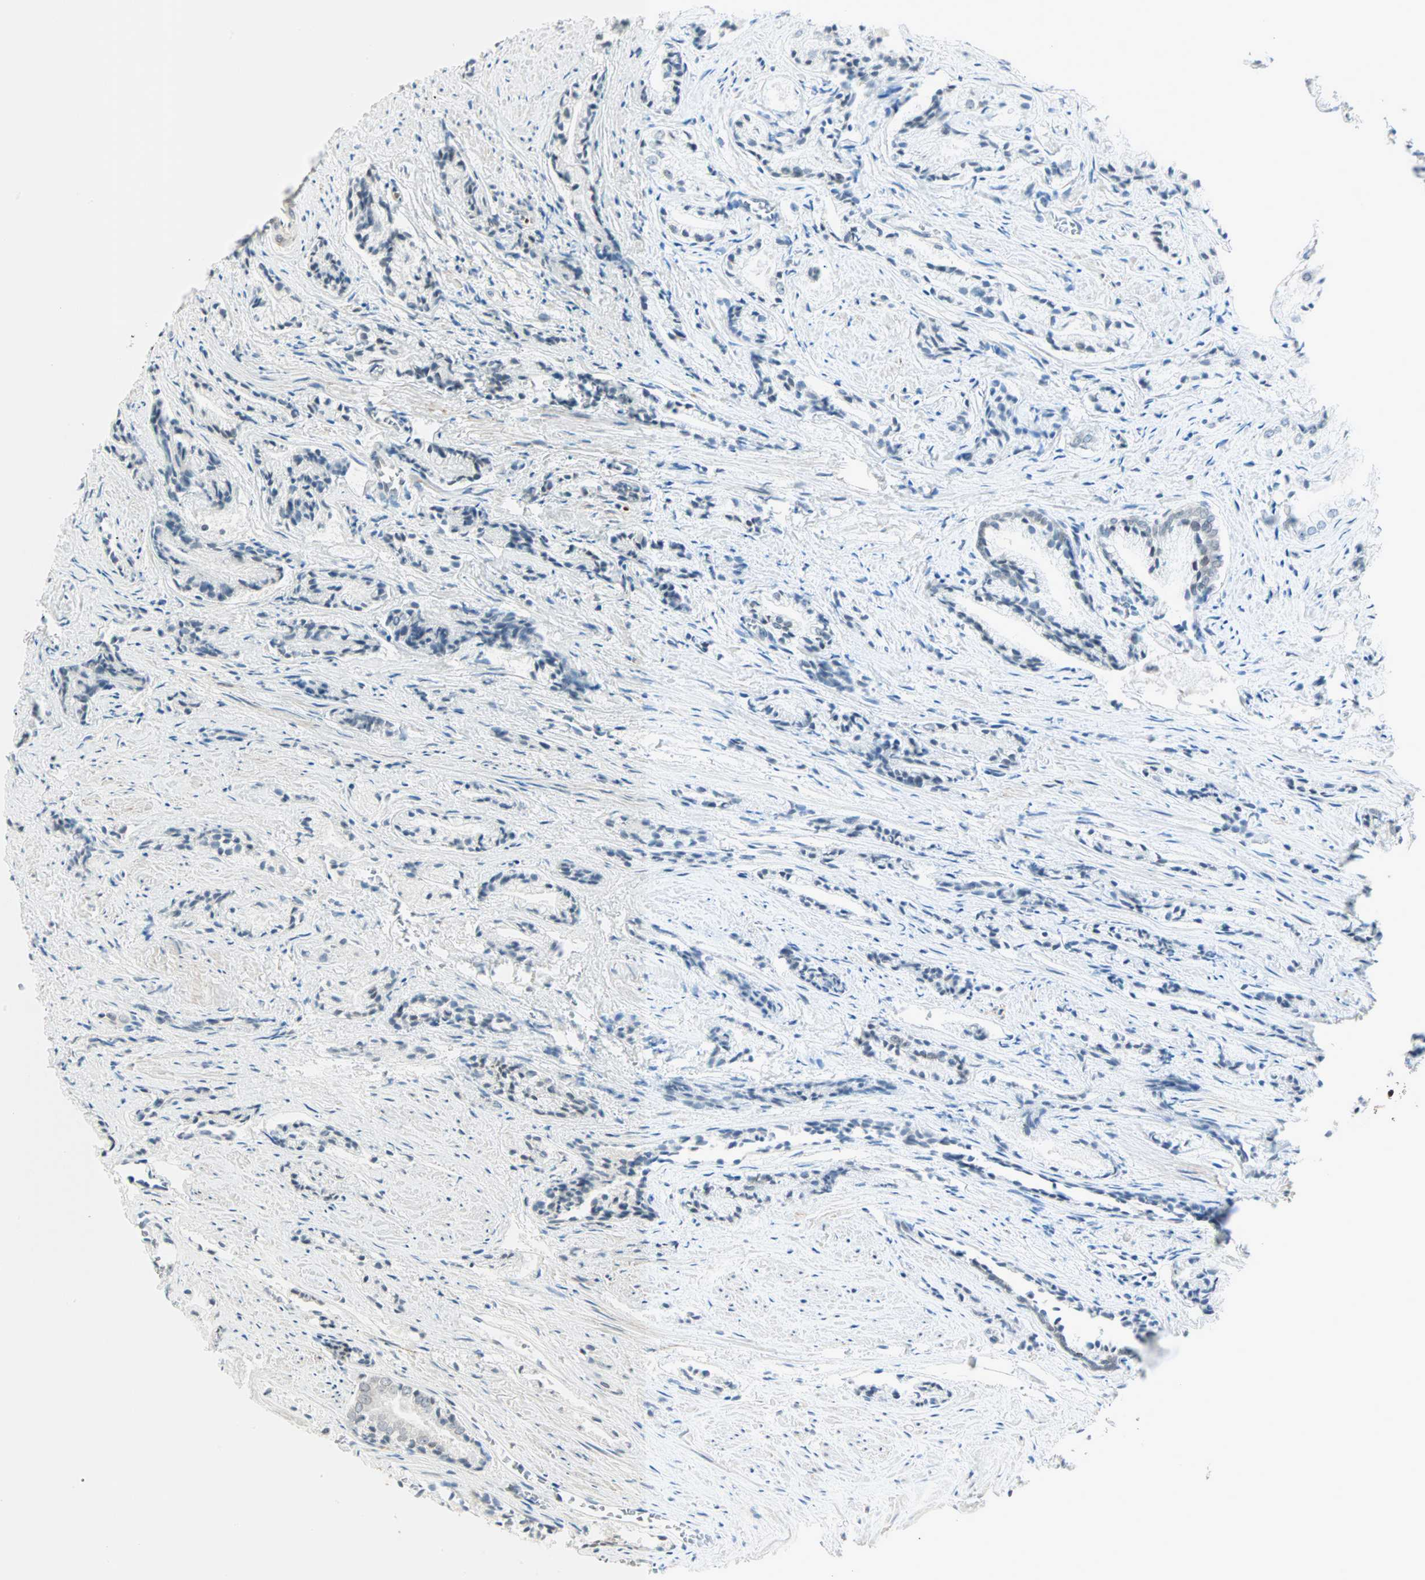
{"staining": {"intensity": "negative", "quantity": "none", "location": "none"}, "tissue": "prostate cancer", "cell_type": "Tumor cells", "image_type": "cancer", "snomed": [{"axis": "morphology", "description": "Adenocarcinoma, Low grade"}, {"axis": "topography", "description": "Prostate"}], "caption": "DAB immunohistochemical staining of human low-grade adenocarcinoma (prostate) demonstrates no significant expression in tumor cells.", "gene": "BCAN", "patient": {"sex": "male", "age": 60}}